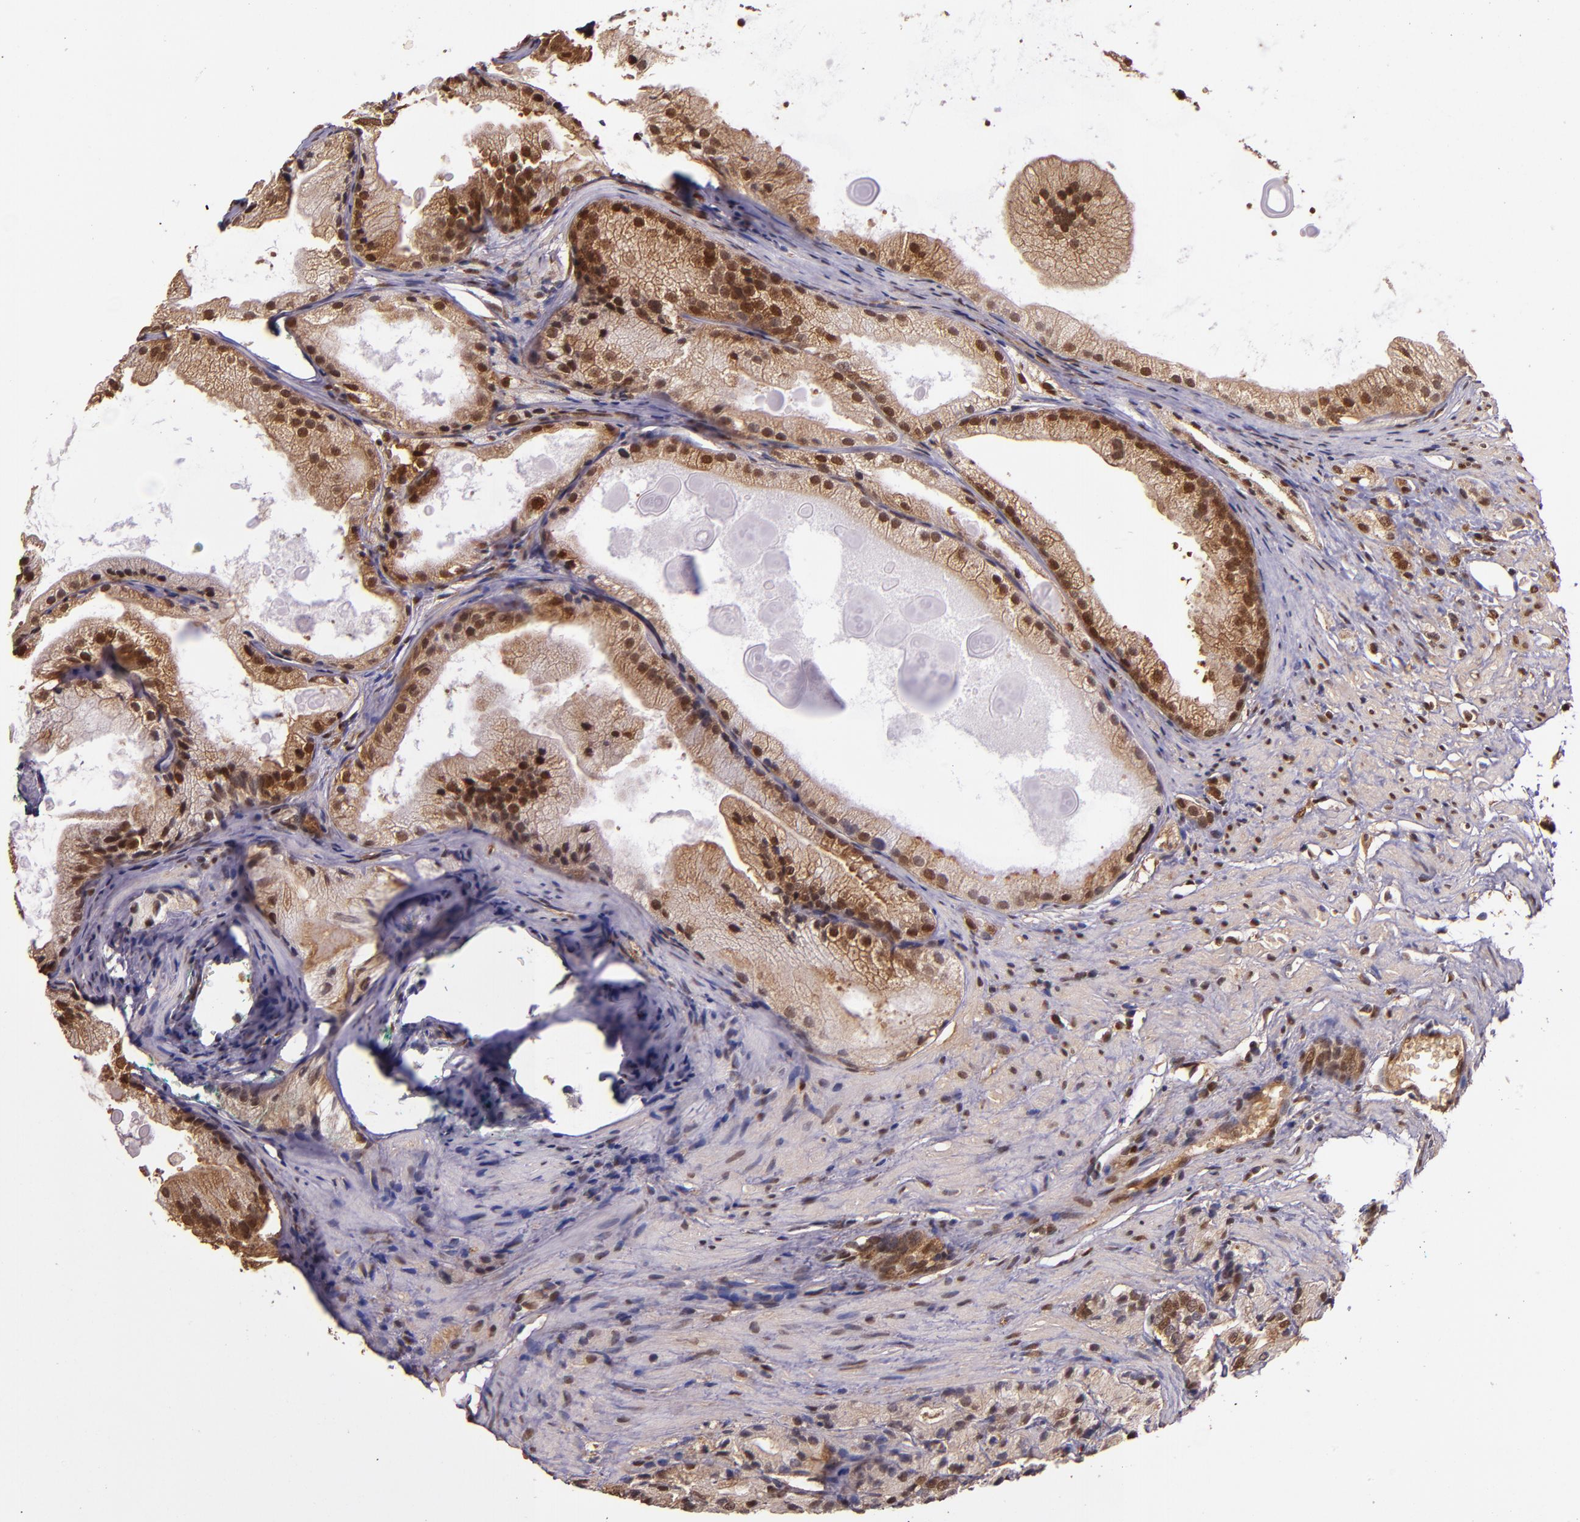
{"staining": {"intensity": "moderate", "quantity": ">75%", "location": "cytoplasmic/membranous"}, "tissue": "prostate cancer", "cell_type": "Tumor cells", "image_type": "cancer", "snomed": [{"axis": "morphology", "description": "Adenocarcinoma, Low grade"}, {"axis": "topography", "description": "Prostate"}], "caption": "The image reveals immunohistochemical staining of prostate low-grade adenocarcinoma. There is moderate cytoplasmic/membranous expression is identified in about >75% of tumor cells.", "gene": "STAT6", "patient": {"sex": "male", "age": 69}}